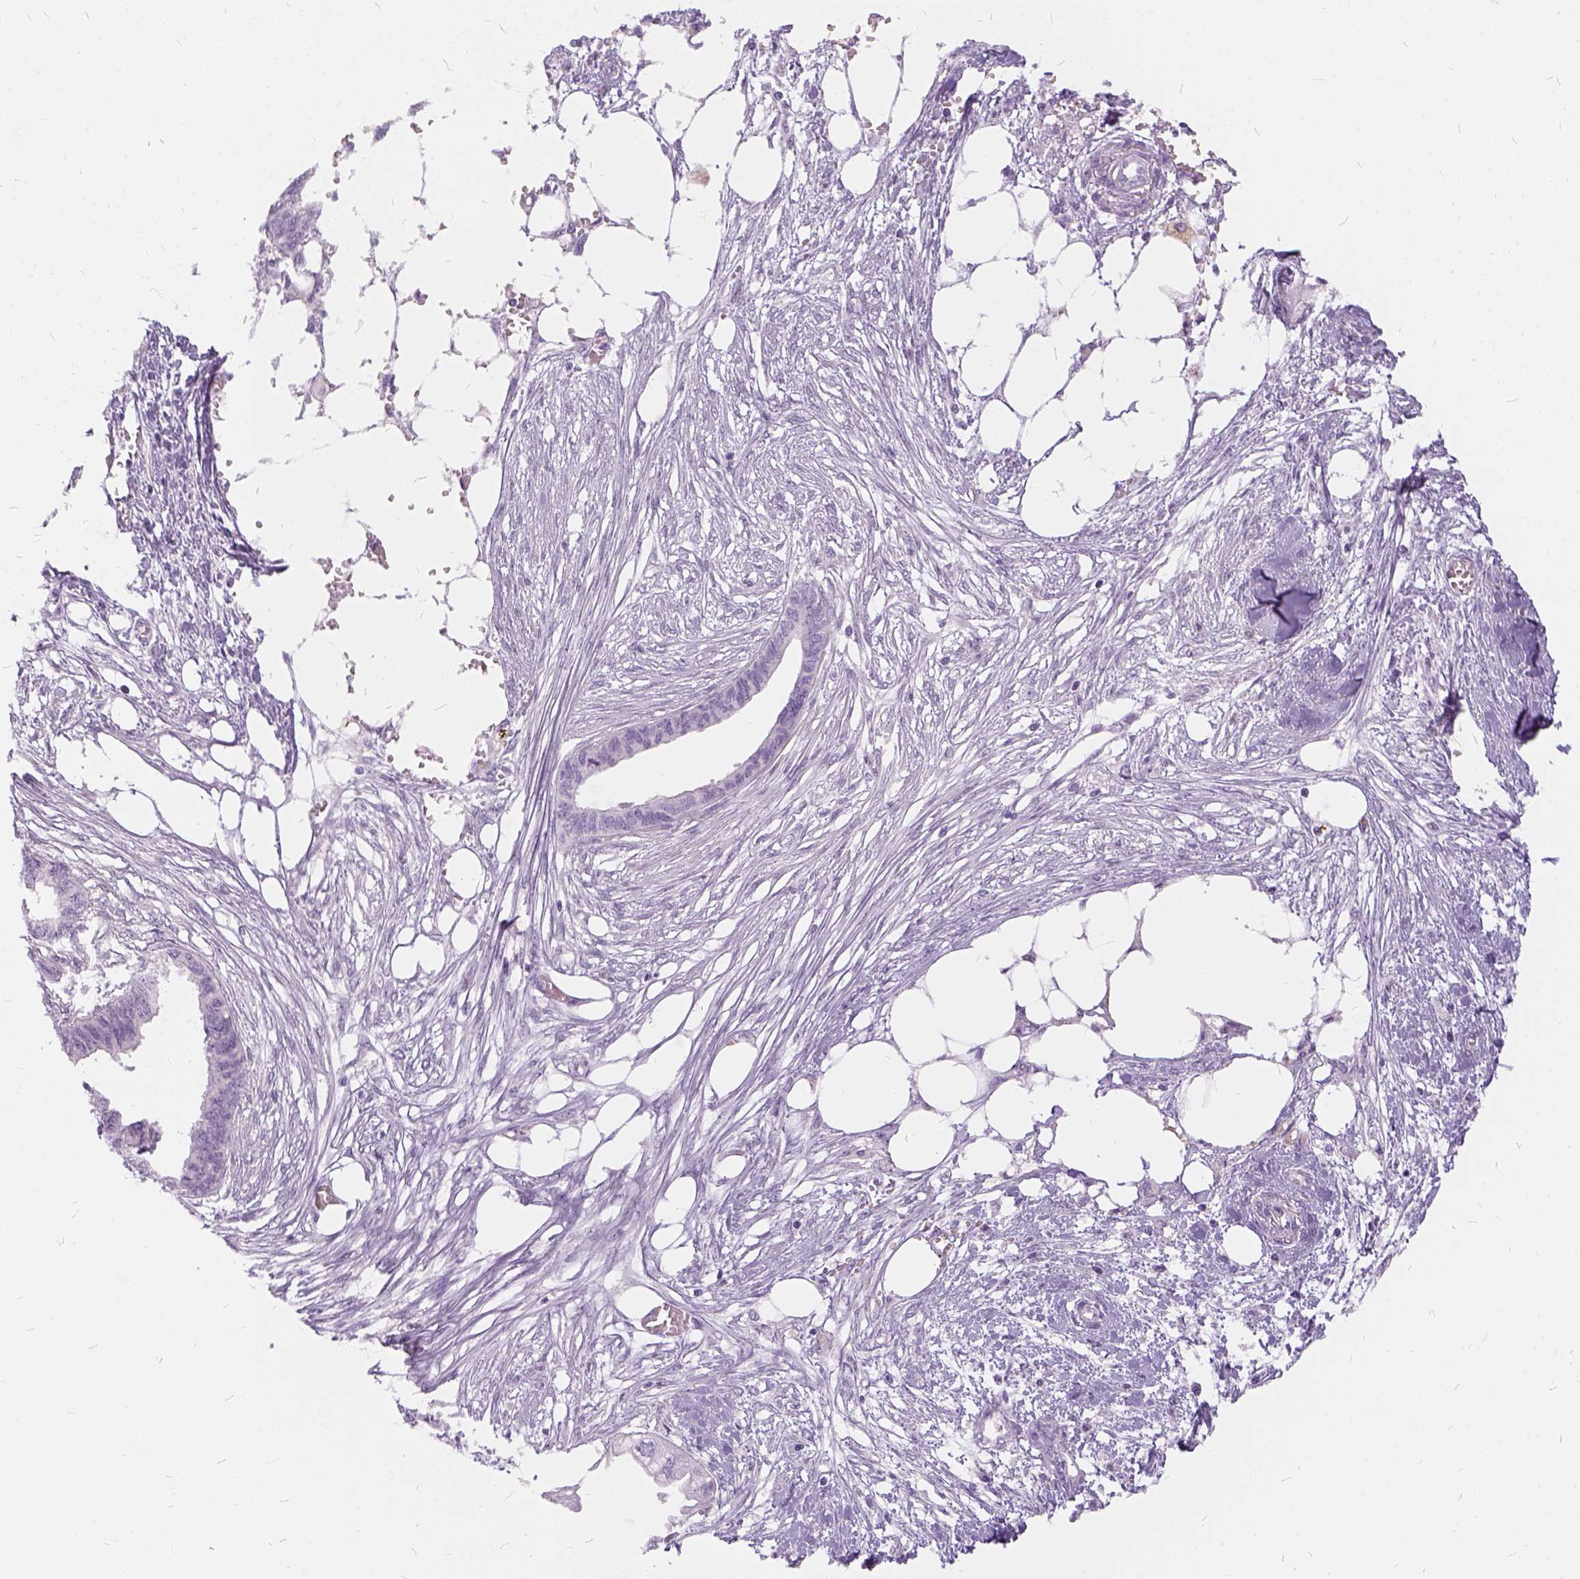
{"staining": {"intensity": "negative", "quantity": "none", "location": "none"}, "tissue": "endometrial cancer", "cell_type": "Tumor cells", "image_type": "cancer", "snomed": [{"axis": "morphology", "description": "Adenocarcinoma, NOS"}, {"axis": "morphology", "description": "Adenocarcinoma, metastatic, NOS"}, {"axis": "topography", "description": "Adipose tissue"}, {"axis": "topography", "description": "Endometrium"}], "caption": "Immunohistochemistry (IHC) histopathology image of endometrial metastatic adenocarcinoma stained for a protein (brown), which displays no positivity in tumor cells. Brightfield microscopy of immunohistochemistry (IHC) stained with DAB (3,3'-diaminobenzidine) (brown) and hematoxylin (blue), captured at high magnification.", "gene": "FDX1", "patient": {"sex": "female", "age": 67}}